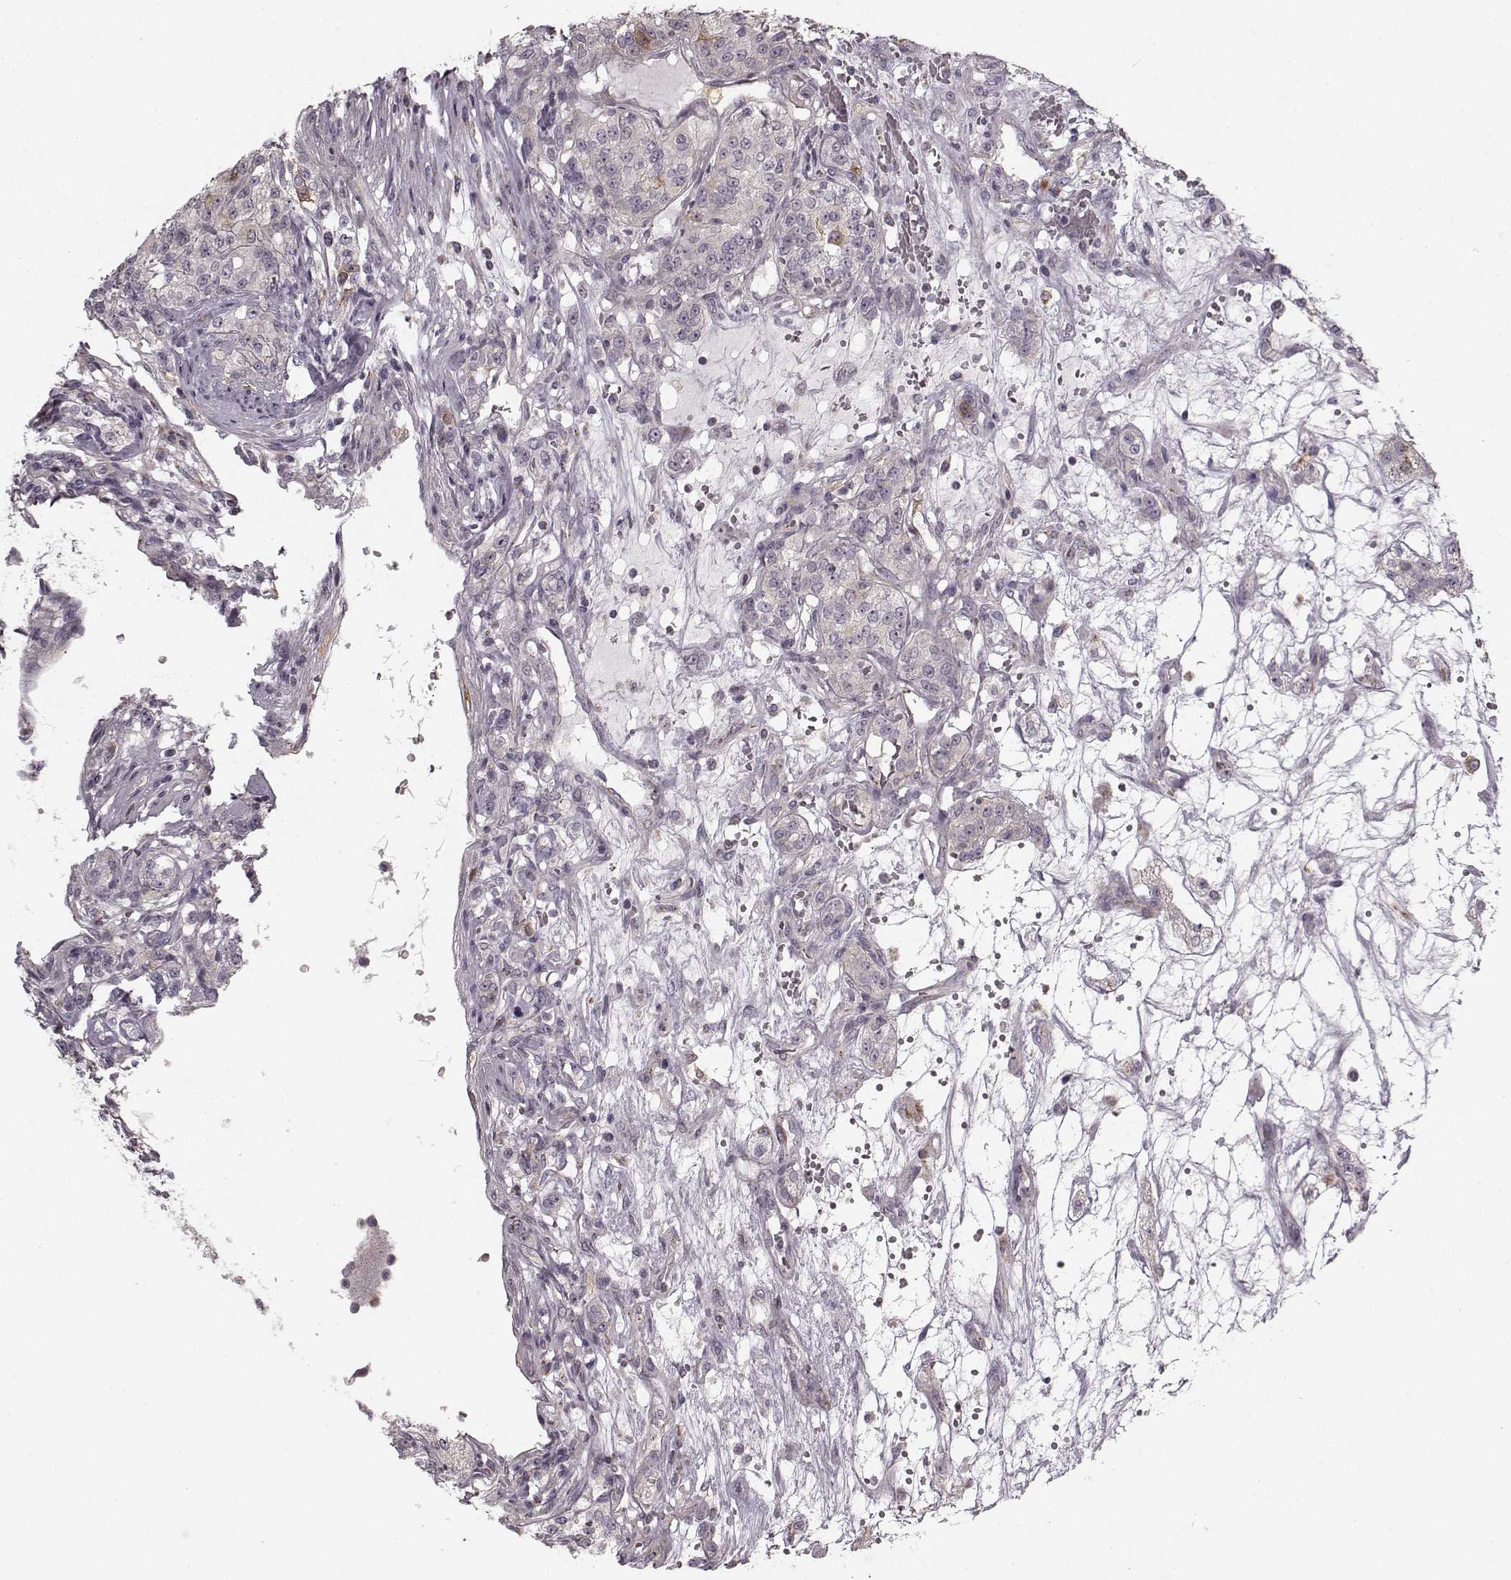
{"staining": {"intensity": "negative", "quantity": "none", "location": "none"}, "tissue": "renal cancer", "cell_type": "Tumor cells", "image_type": "cancer", "snomed": [{"axis": "morphology", "description": "Adenocarcinoma, NOS"}, {"axis": "topography", "description": "Kidney"}], "caption": "This histopathology image is of renal cancer (adenocarcinoma) stained with immunohistochemistry to label a protein in brown with the nuclei are counter-stained blue. There is no expression in tumor cells.", "gene": "HMMR", "patient": {"sex": "female", "age": 63}}